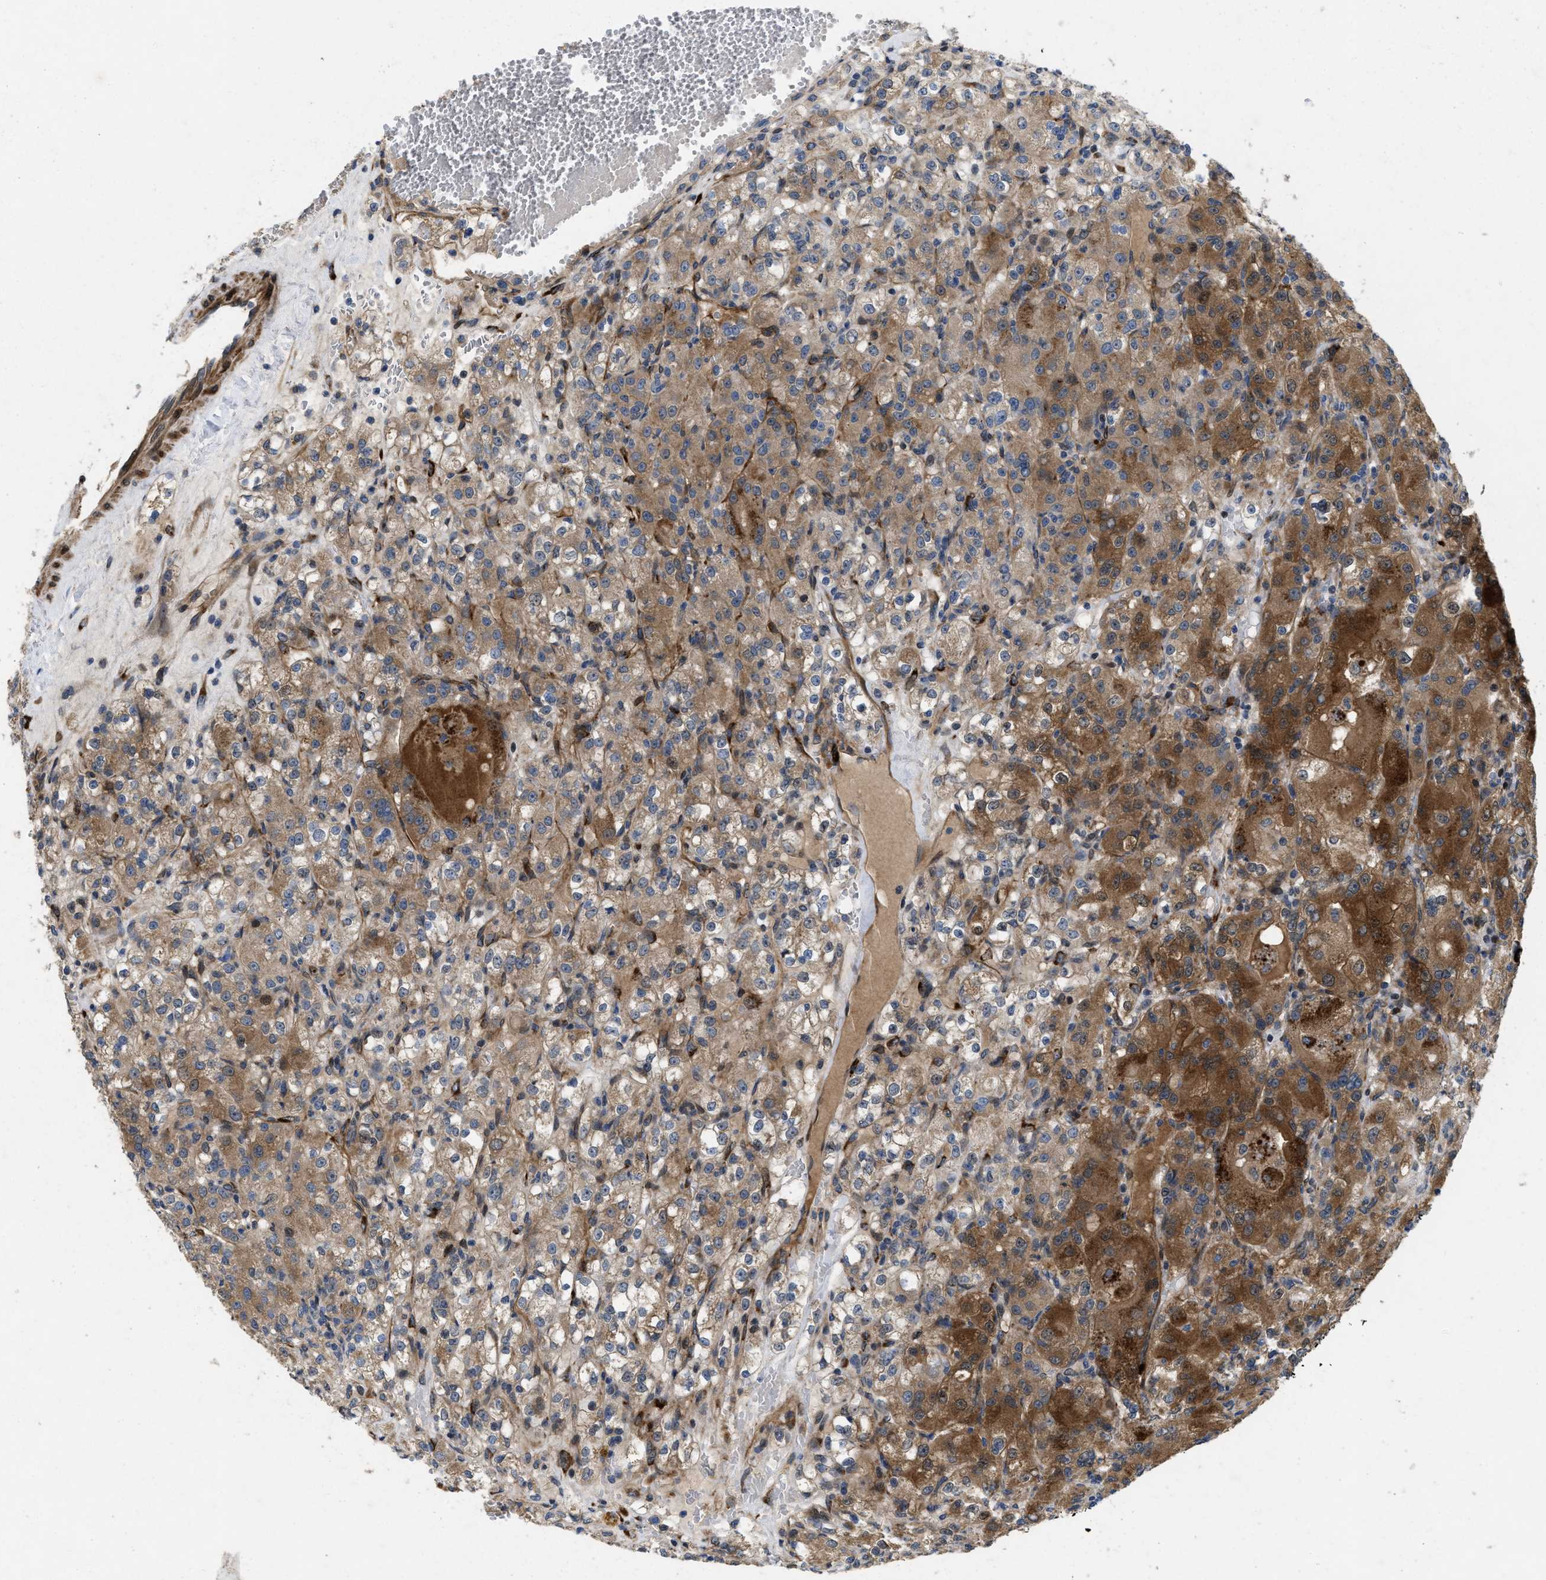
{"staining": {"intensity": "moderate", "quantity": "25%-75%", "location": "cytoplasmic/membranous"}, "tissue": "renal cancer", "cell_type": "Tumor cells", "image_type": "cancer", "snomed": [{"axis": "morphology", "description": "Normal tissue, NOS"}, {"axis": "morphology", "description": "Adenocarcinoma, NOS"}, {"axis": "topography", "description": "Kidney"}], "caption": "Immunohistochemical staining of renal cancer displays moderate cytoplasmic/membranous protein expression in approximately 25%-75% of tumor cells.", "gene": "HSPA12B", "patient": {"sex": "male", "age": 61}}